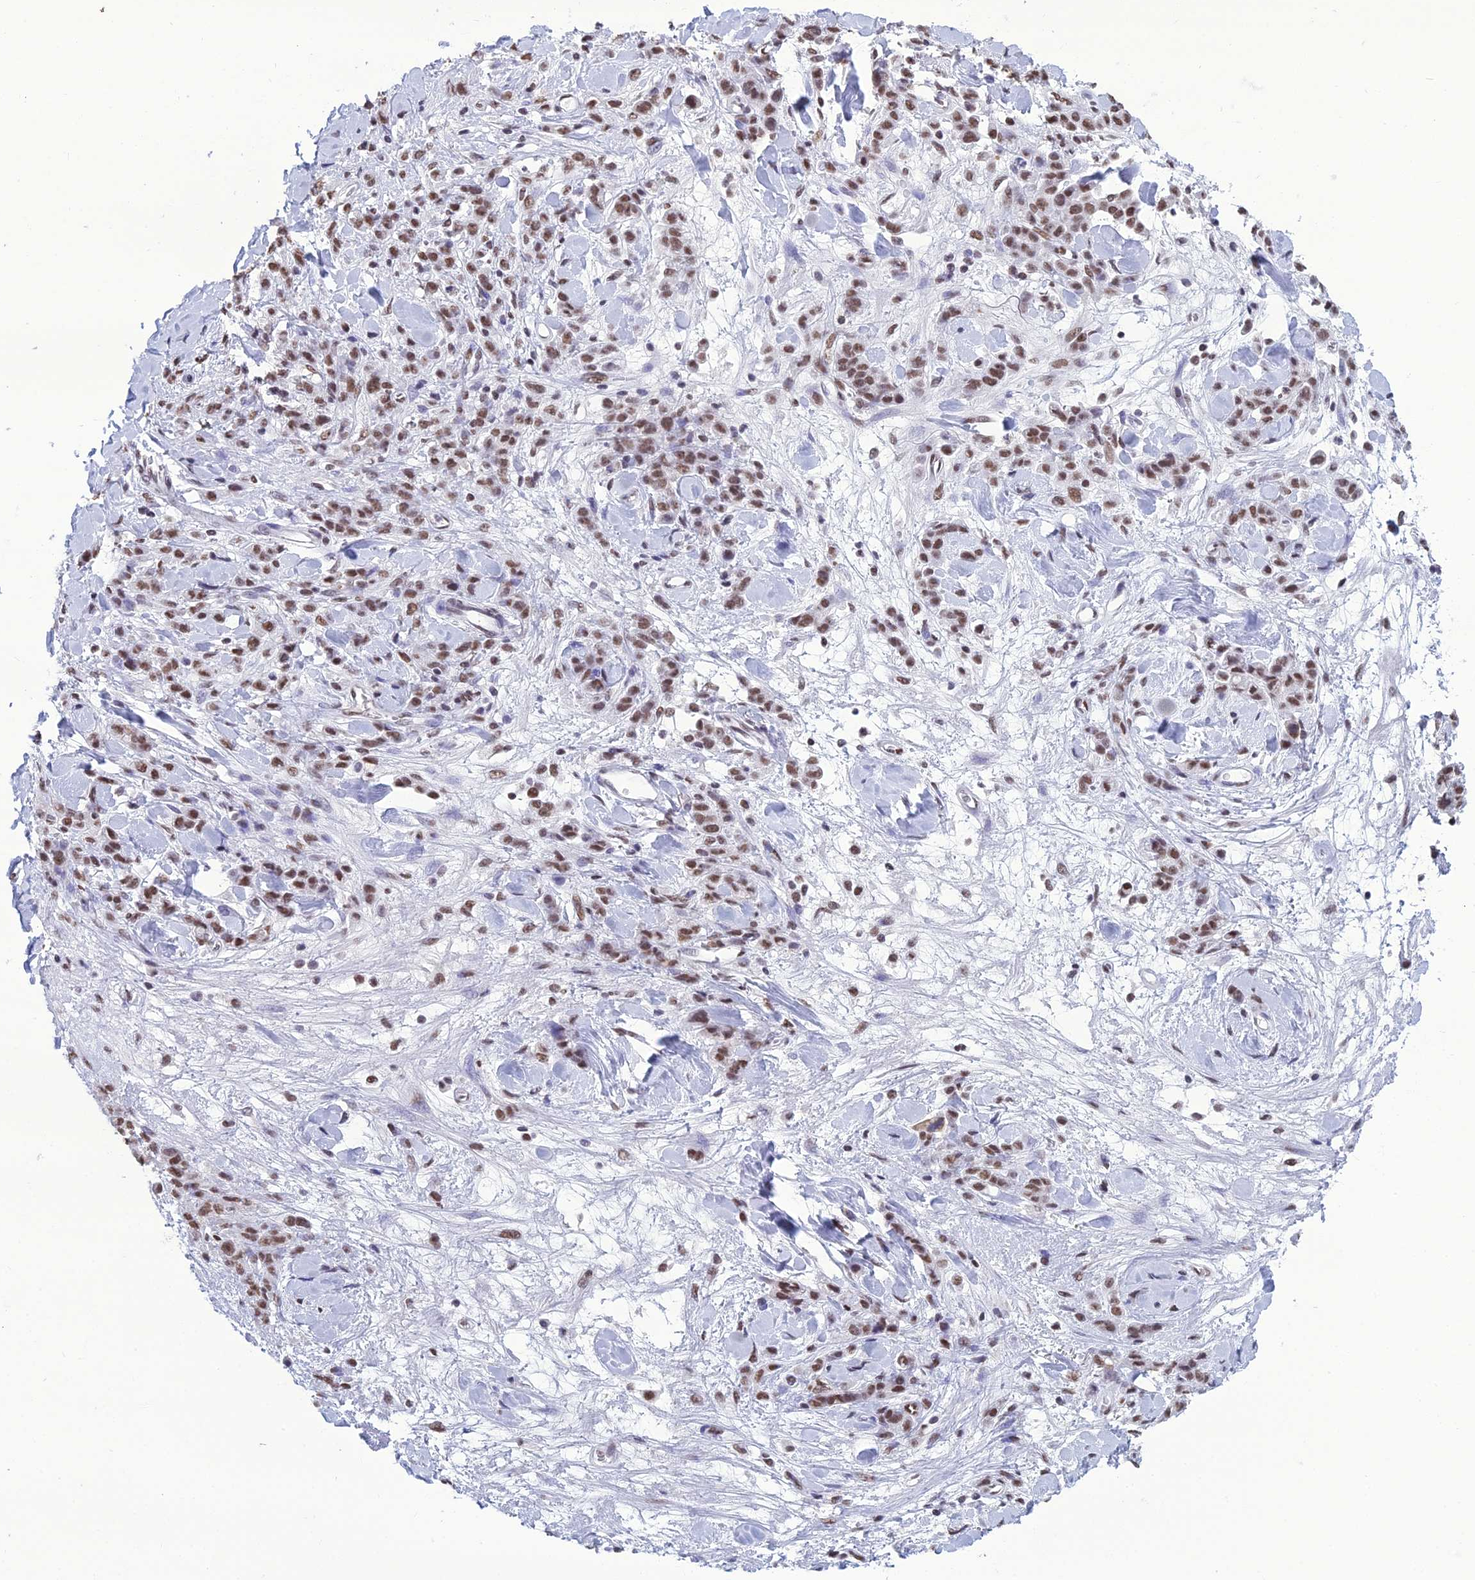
{"staining": {"intensity": "moderate", "quantity": ">75%", "location": "nuclear"}, "tissue": "stomach cancer", "cell_type": "Tumor cells", "image_type": "cancer", "snomed": [{"axis": "morphology", "description": "Normal tissue, NOS"}, {"axis": "morphology", "description": "Adenocarcinoma, NOS"}, {"axis": "topography", "description": "Stomach"}], "caption": "Human stomach adenocarcinoma stained for a protein (brown) exhibits moderate nuclear positive positivity in about >75% of tumor cells.", "gene": "PRAMEF12", "patient": {"sex": "male", "age": 82}}